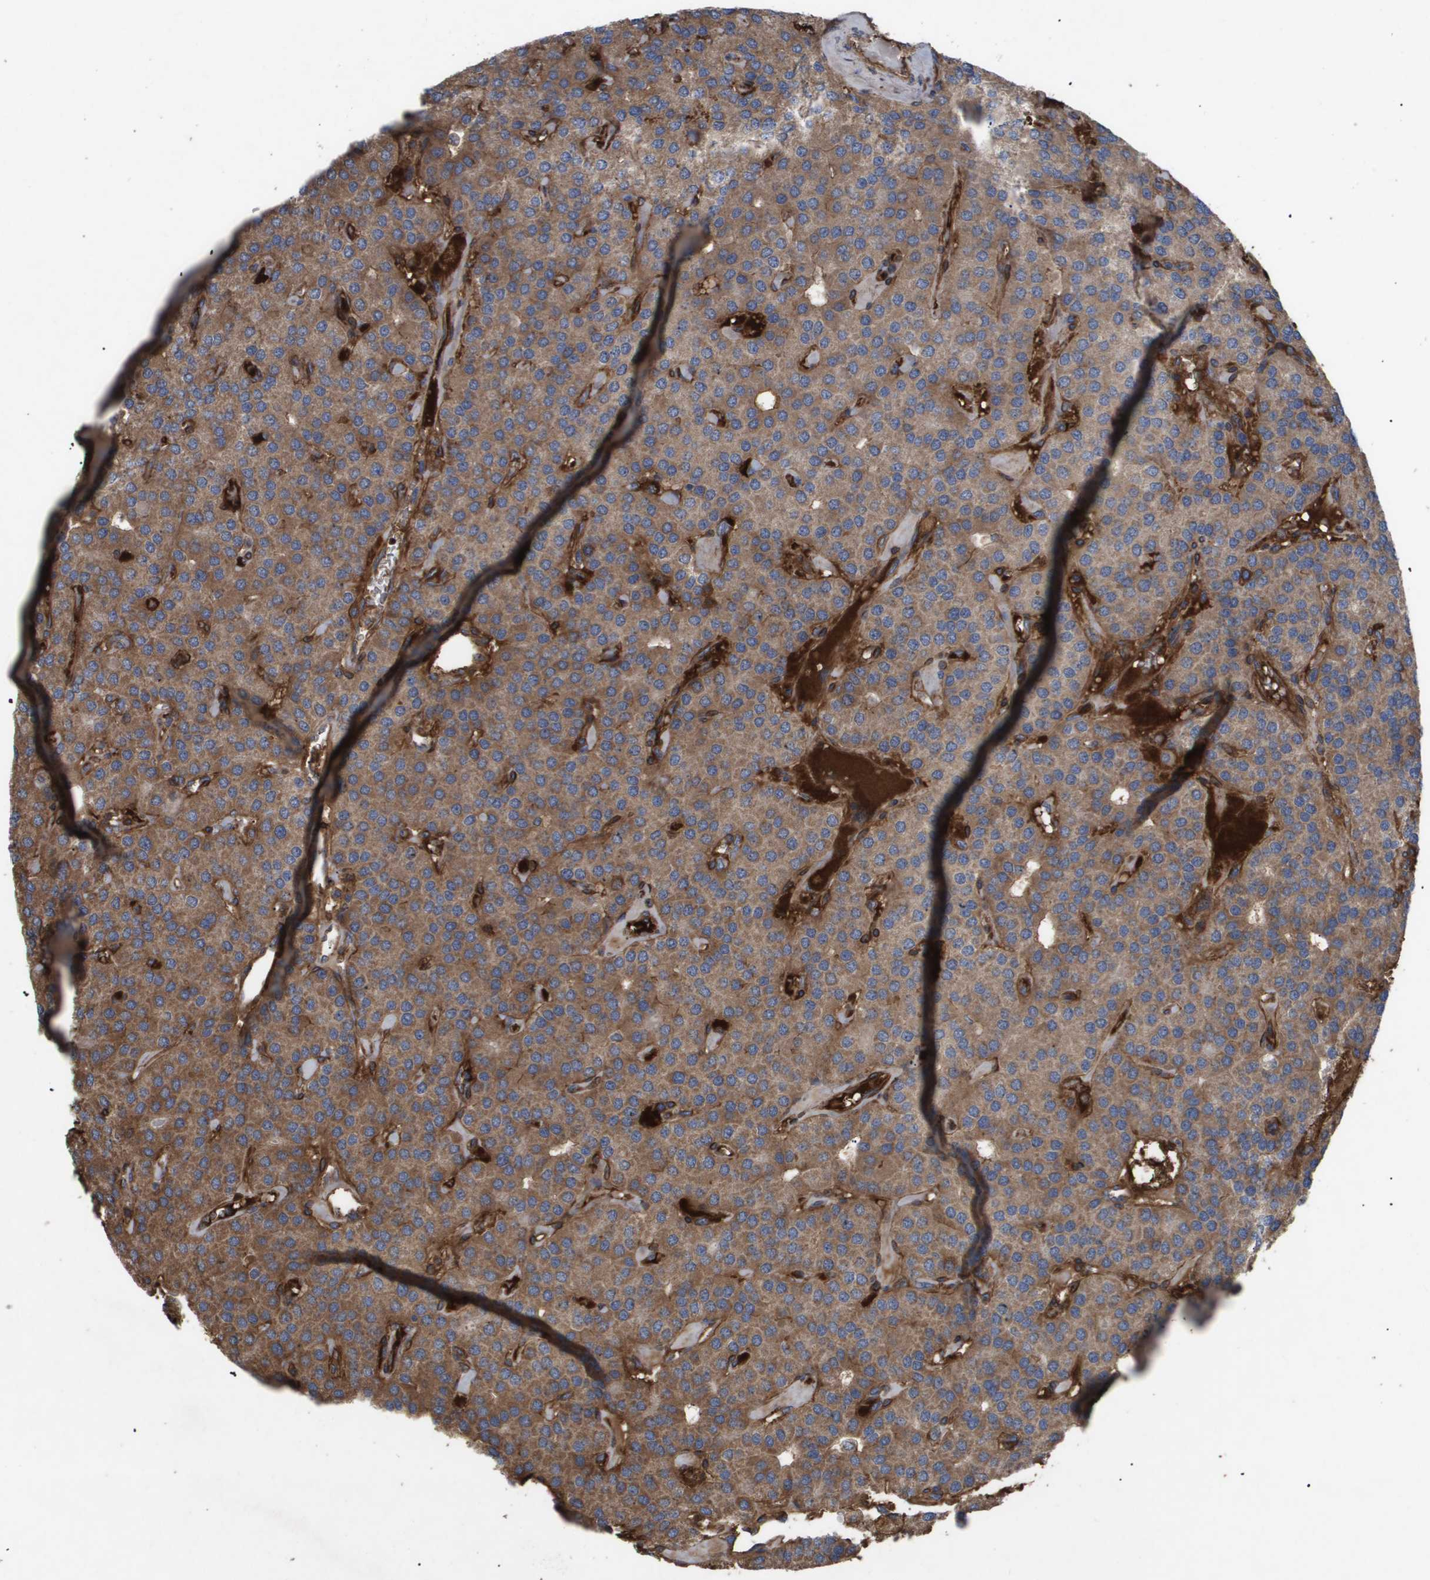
{"staining": {"intensity": "moderate", "quantity": ">75%", "location": "cytoplasmic/membranous"}, "tissue": "parathyroid gland", "cell_type": "Glandular cells", "image_type": "normal", "snomed": [{"axis": "morphology", "description": "Normal tissue, NOS"}, {"axis": "morphology", "description": "Adenoma, NOS"}, {"axis": "topography", "description": "Parathyroid gland"}], "caption": "A brown stain labels moderate cytoplasmic/membranous staining of a protein in glandular cells of benign human parathyroid gland. The staining was performed using DAB, with brown indicating positive protein expression. Nuclei are stained blue with hematoxylin.", "gene": "TNS1", "patient": {"sex": "female", "age": 86}}